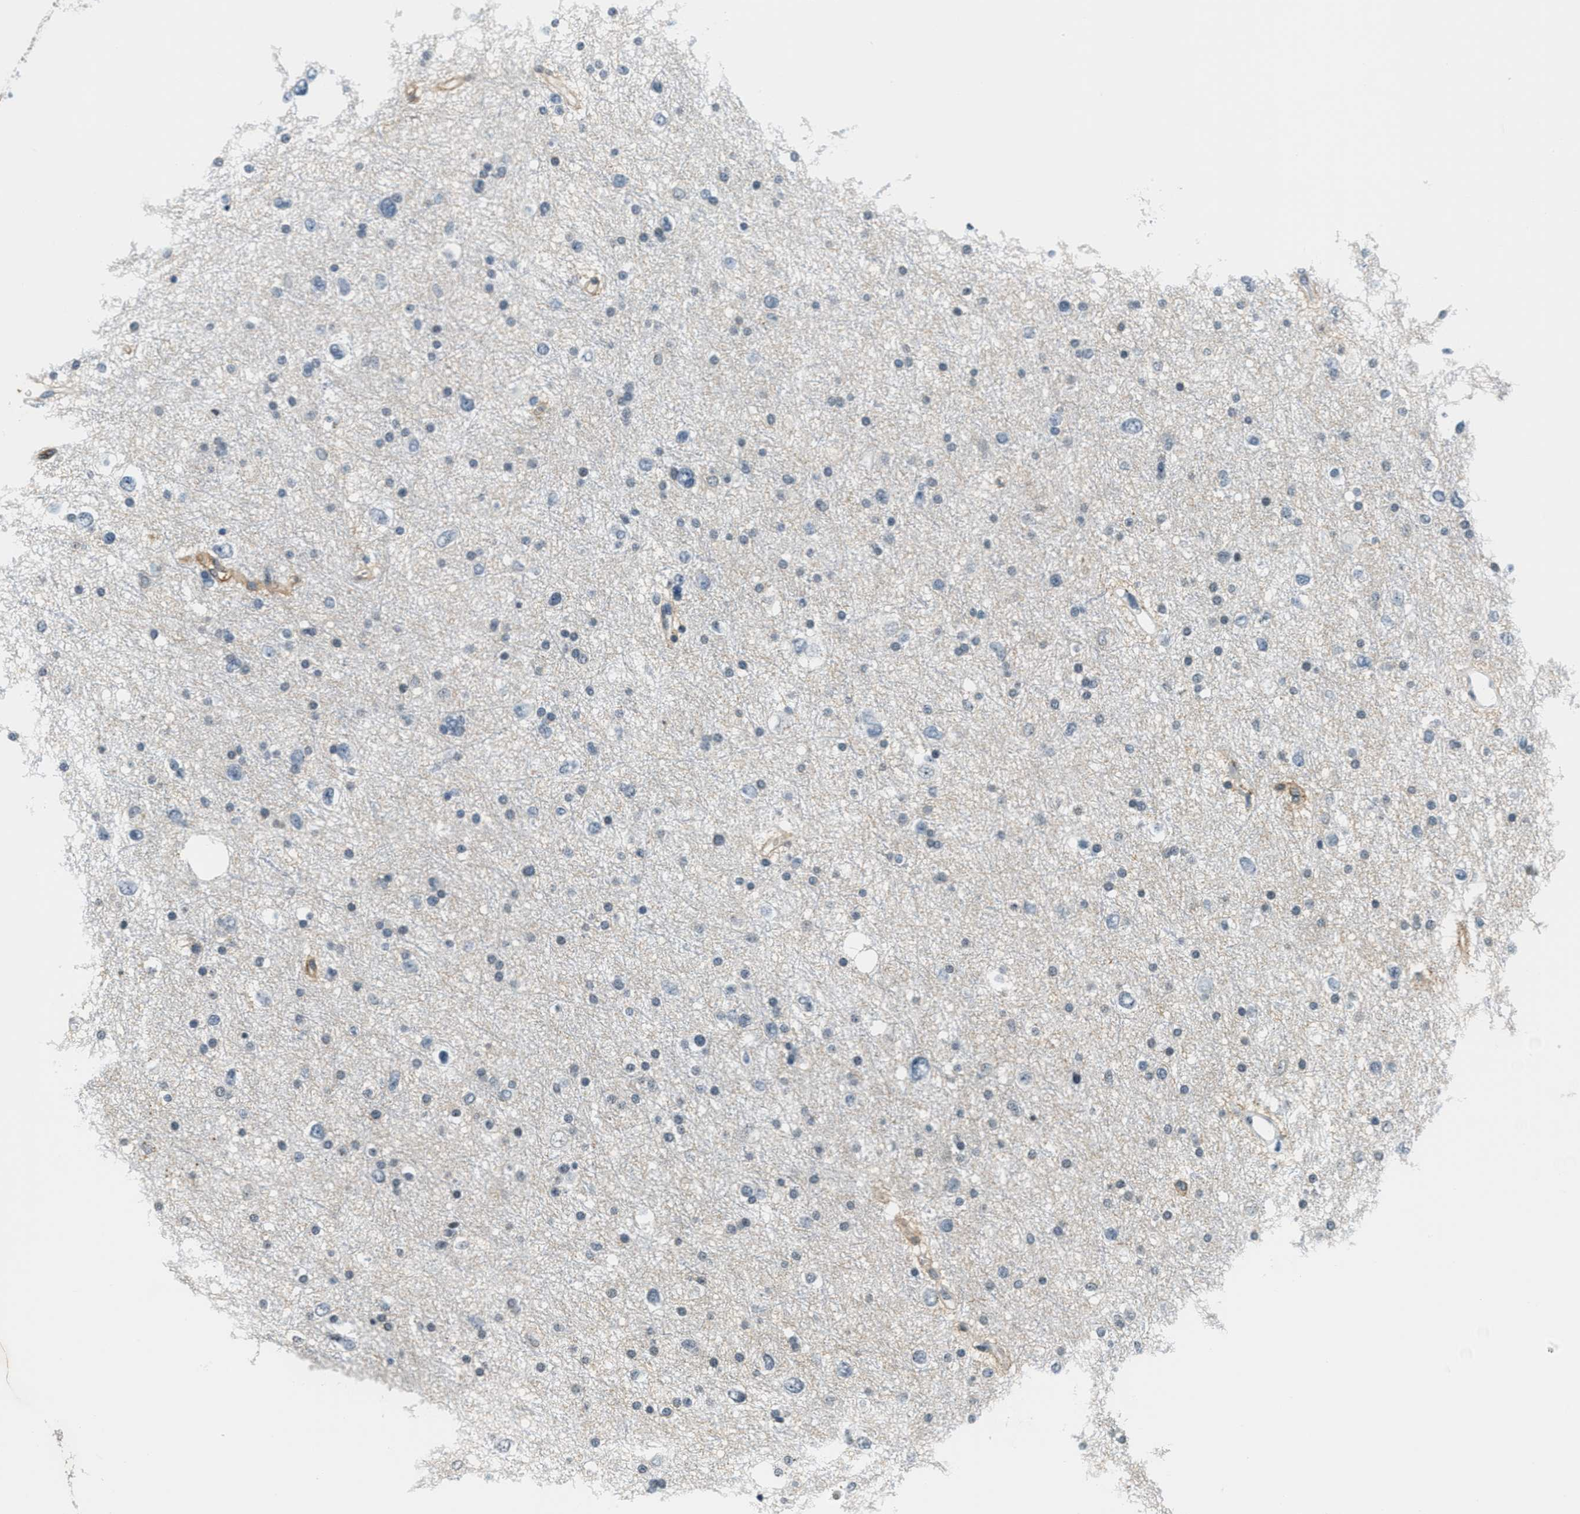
{"staining": {"intensity": "negative", "quantity": "none", "location": "none"}, "tissue": "glioma", "cell_type": "Tumor cells", "image_type": "cancer", "snomed": [{"axis": "morphology", "description": "Glioma, malignant, Low grade"}, {"axis": "topography", "description": "Brain"}], "caption": "Immunohistochemistry (IHC) micrograph of human low-grade glioma (malignant) stained for a protein (brown), which reveals no positivity in tumor cells.", "gene": "CA4", "patient": {"sex": "female", "age": 37}}